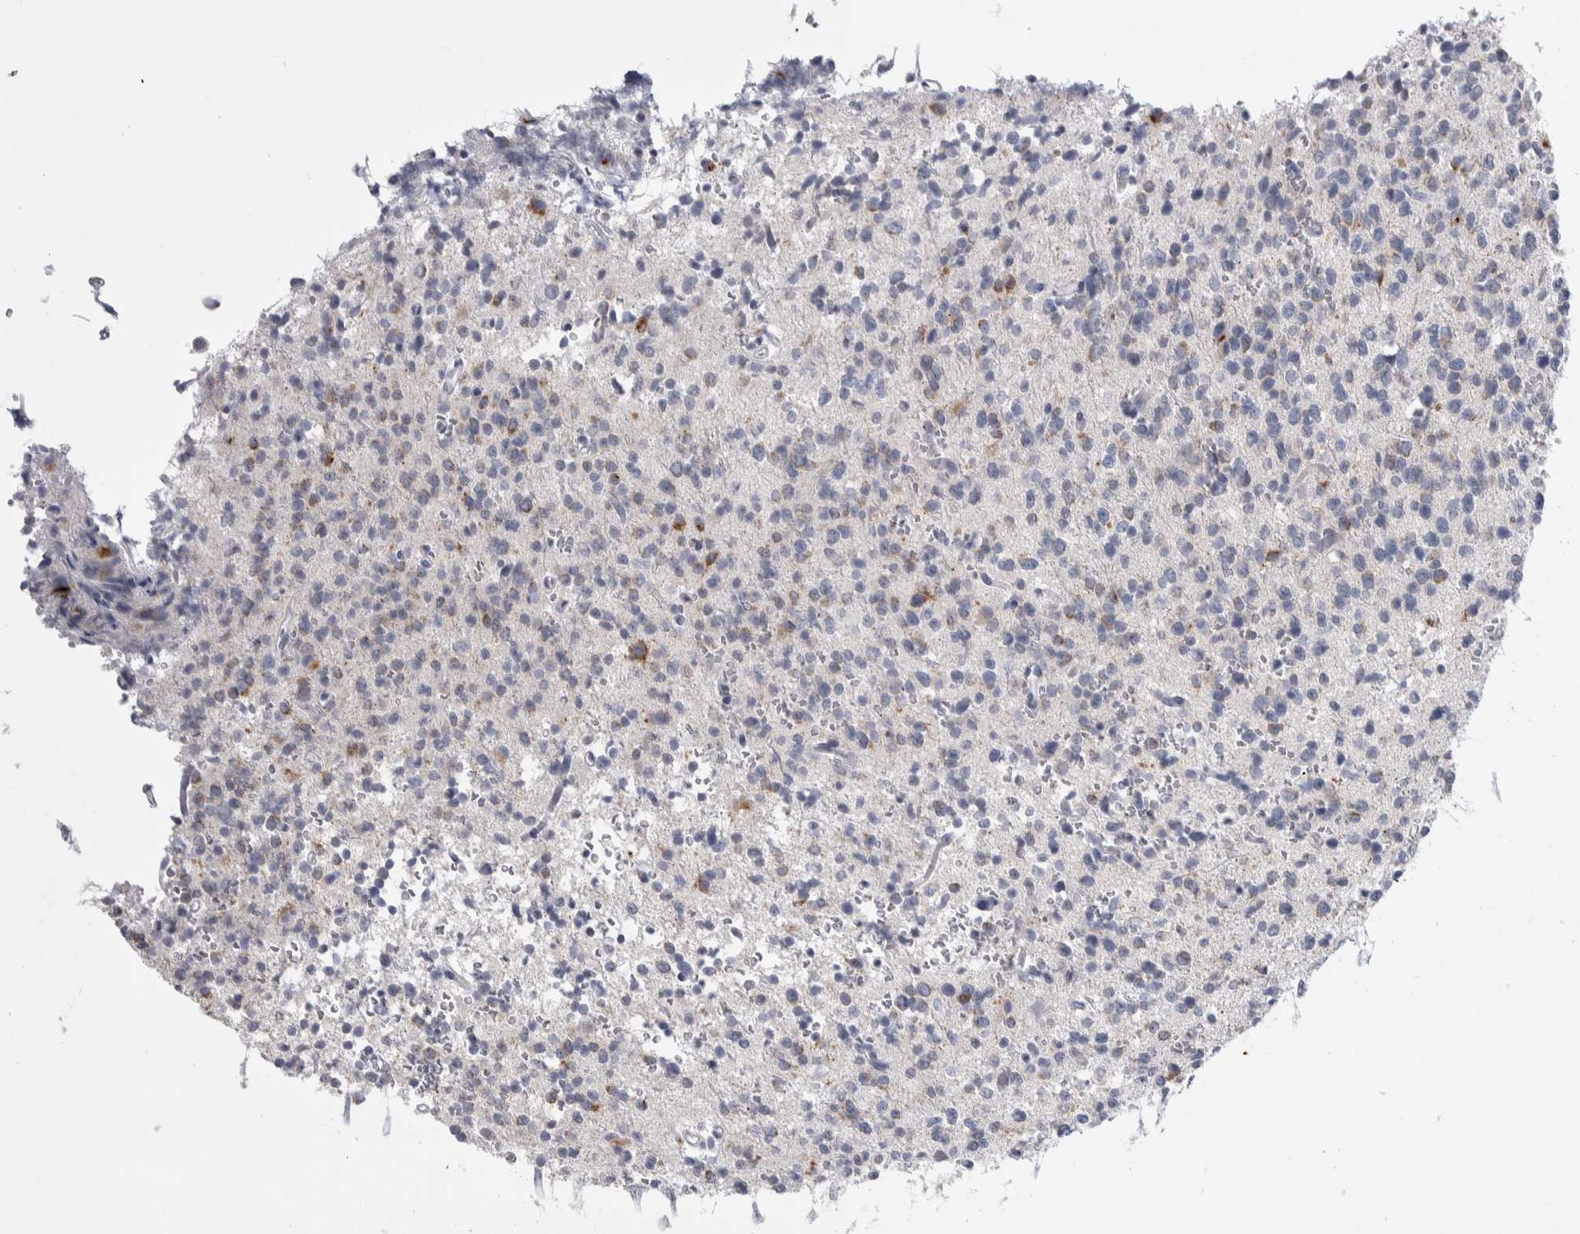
{"staining": {"intensity": "negative", "quantity": "none", "location": "none"}, "tissue": "glioma", "cell_type": "Tumor cells", "image_type": "cancer", "snomed": [{"axis": "morphology", "description": "Glioma, malignant, High grade"}, {"axis": "topography", "description": "Brain"}], "caption": "This is an immunohistochemistry image of high-grade glioma (malignant). There is no positivity in tumor cells.", "gene": "LURAP1L", "patient": {"sex": "female", "age": 62}}